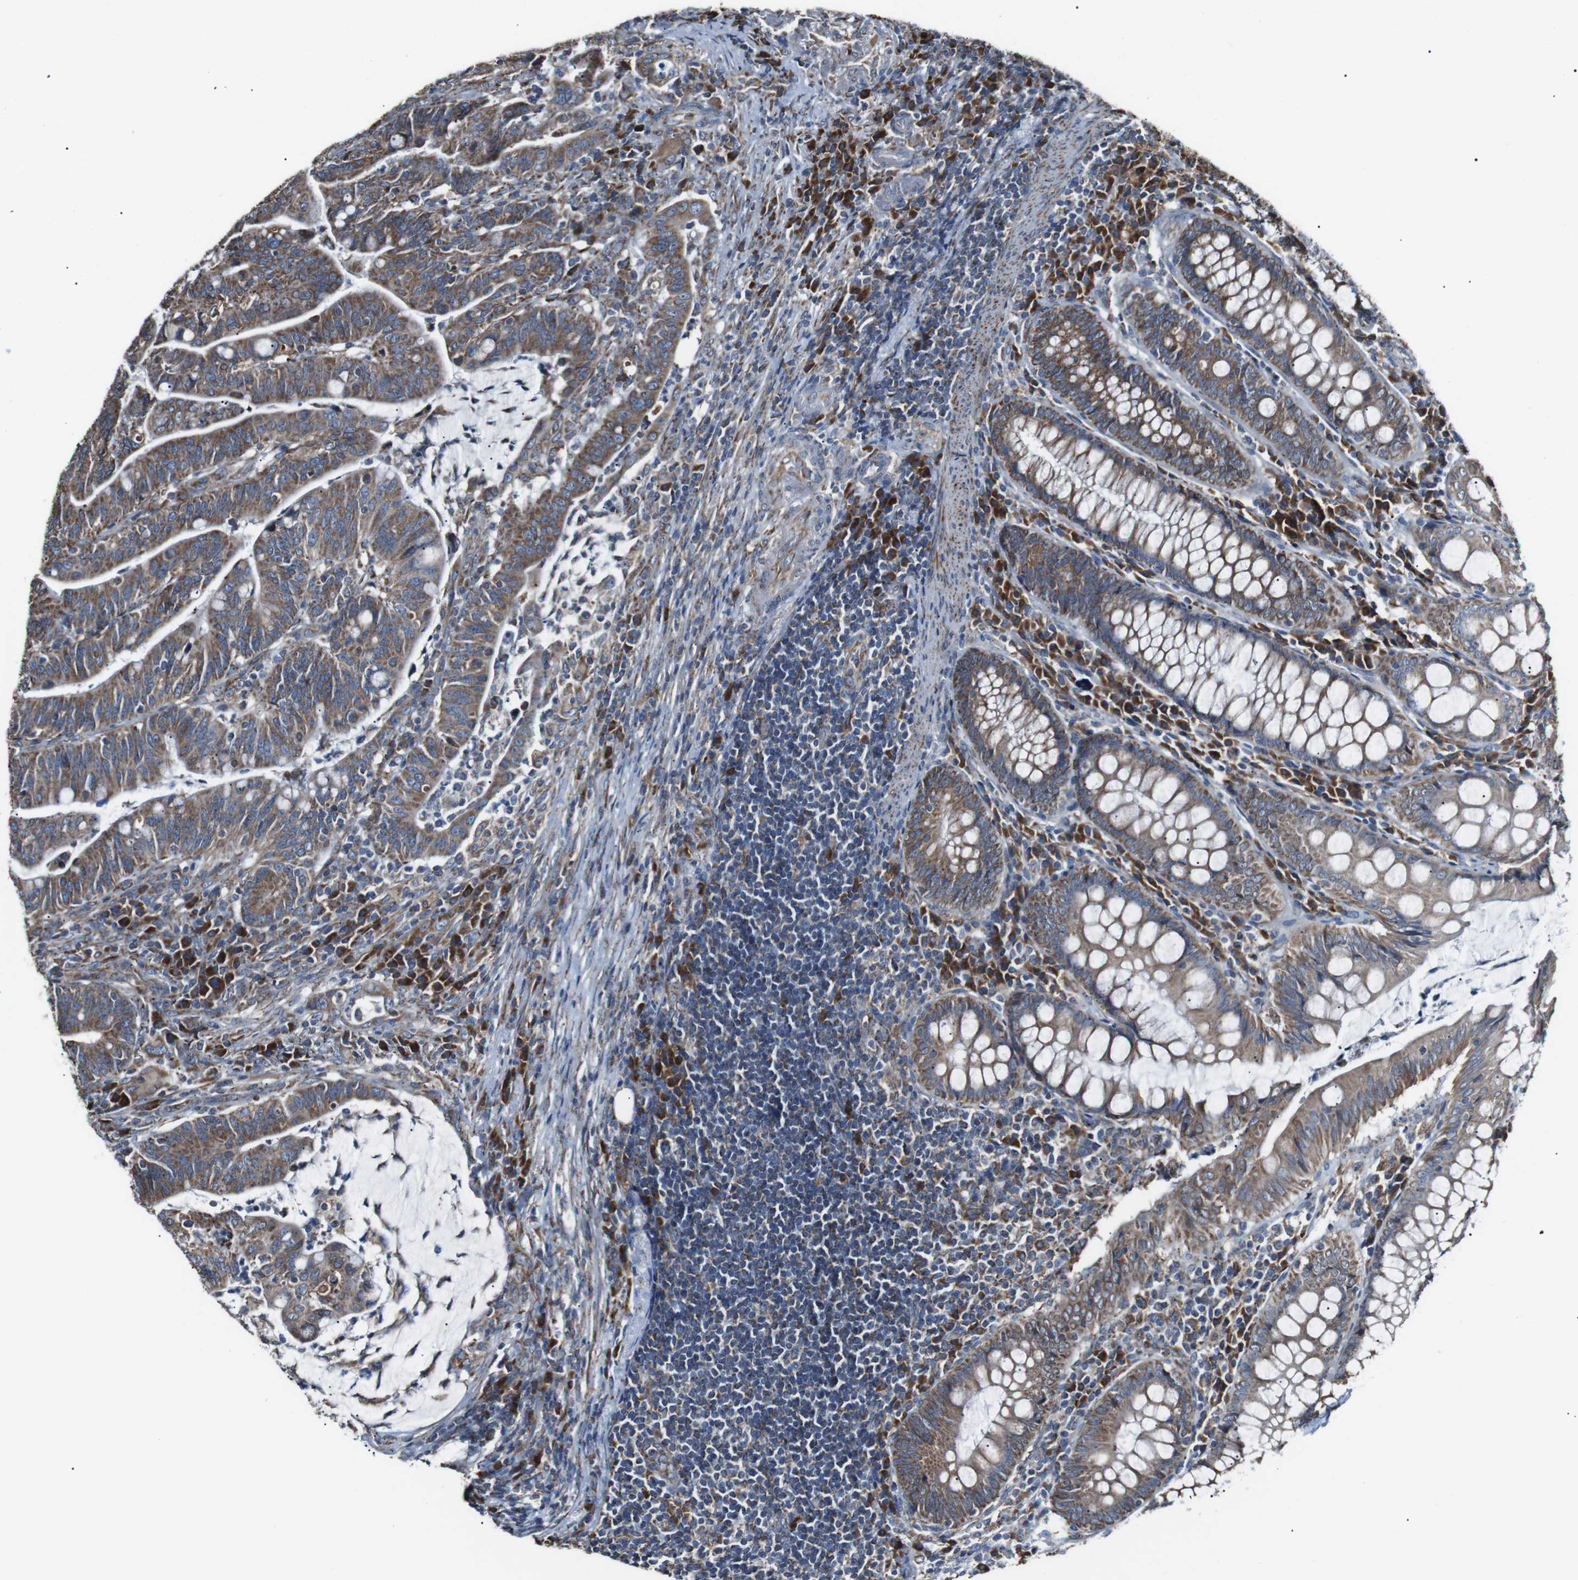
{"staining": {"intensity": "moderate", "quantity": ">75%", "location": "cytoplasmic/membranous"}, "tissue": "colorectal cancer", "cell_type": "Tumor cells", "image_type": "cancer", "snomed": [{"axis": "morphology", "description": "Normal tissue, NOS"}, {"axis": "morphology", "description": "Adenocarcinoma, NOS"}, {"axis": "topography", "description": "Colon"}], "caption": "The histopathology image displays immunohistochemical staining of colorectal cancer (adenocarcinoma). There is moderate cytoplasmic/membranous expression is present in approximately >75% of tumor cells.", "gene": "CISD2", "patient": {"sex": "female", "age": 66}}